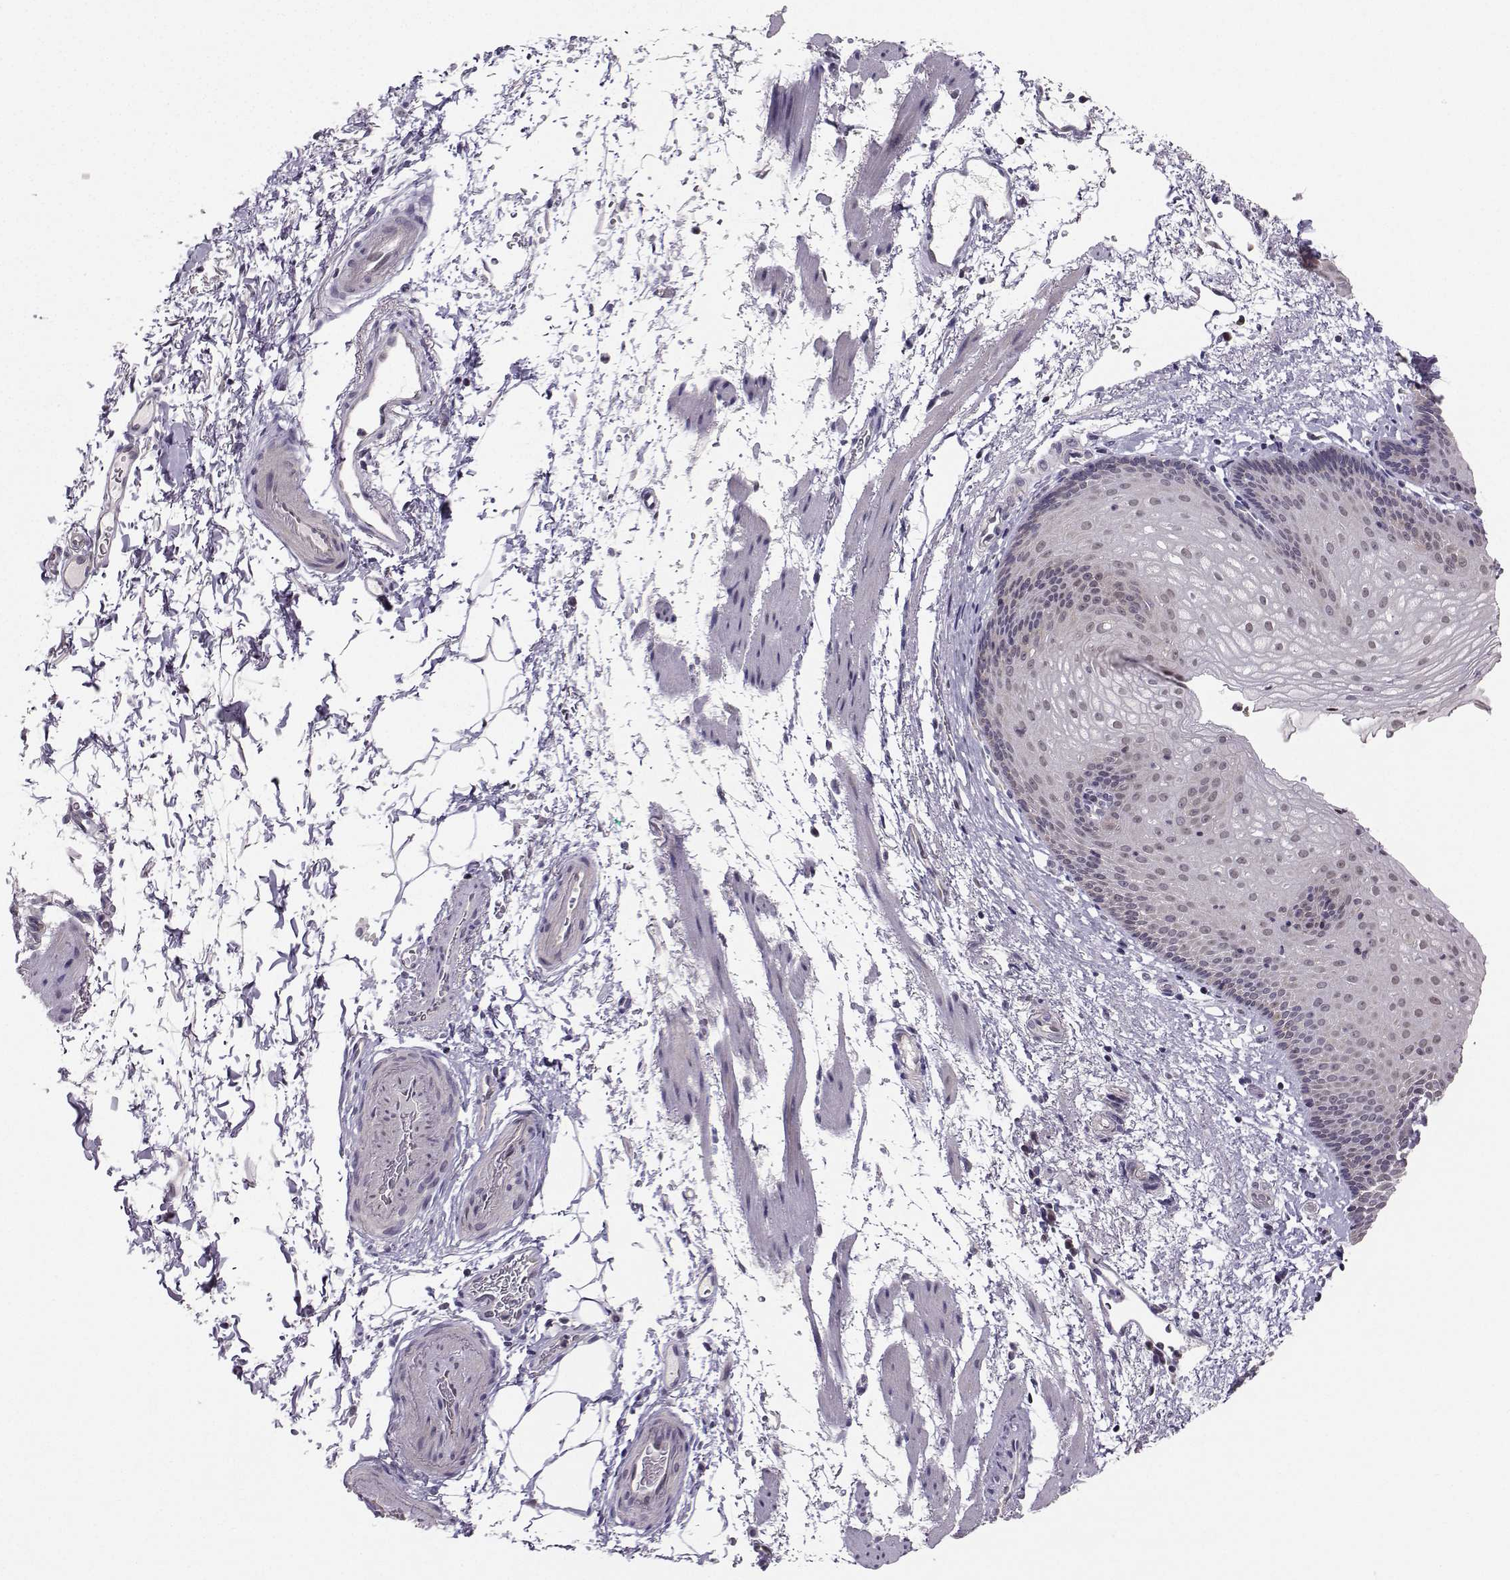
{"staining": {"intensity": "negative", "quantity": "none", "location": "none"}, "tissue": "esophagus", "cell_type": "Squamous epithelial cells", "image_type": "normal", "snomed": [{"axis": "morphology", "description": "Normal tissue, NOS"}, {"axis": "topography", "description": "Esophagus"}], "caption": "IHC photomicrograph of unremarkable esophagus: human esophagus stained with DAB (3,3'-diaminobenzidine) shows no significant protein staining in squamous epithelial cells.", "gene": "PKP2", "patient": {"sex": "female", "age": 64}}